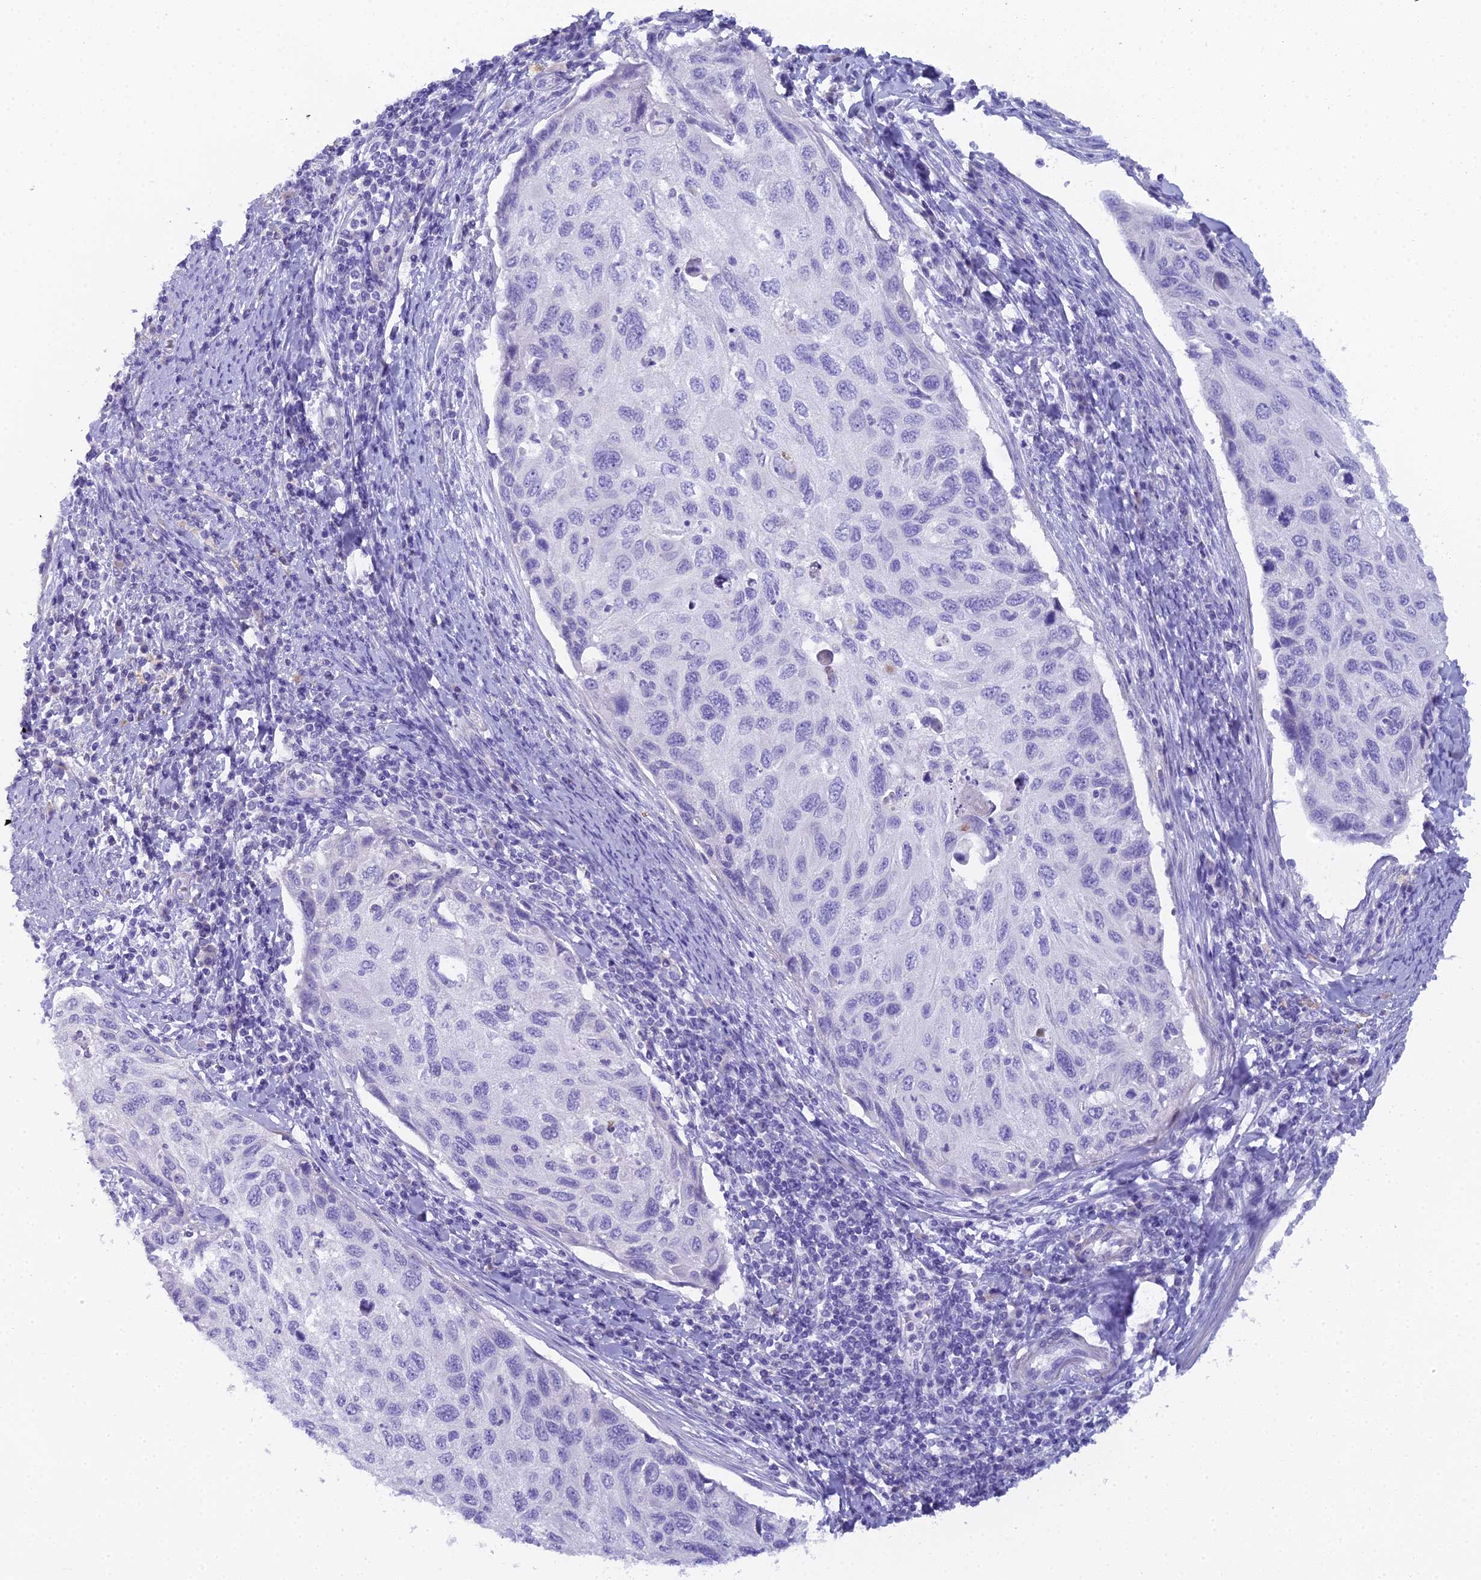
{"staining": {"intensity": "negative", "quantity": "none", "location": "none"}, "tissue": "cervical cancer", "cell_type": "Tumor cells", "image_type": "cancer", "snomed": [{"axis": "morphology", "description": "Squamous cell carcinoma, NOS"}, {"axis": "topography", "description": "Cervix"}], "caption": "IHC of cervical squamous cell carcinoma reveals no expression in tumor cells.", "gene": "UNC80", "patient": {"sex": "female", "age": 70}}